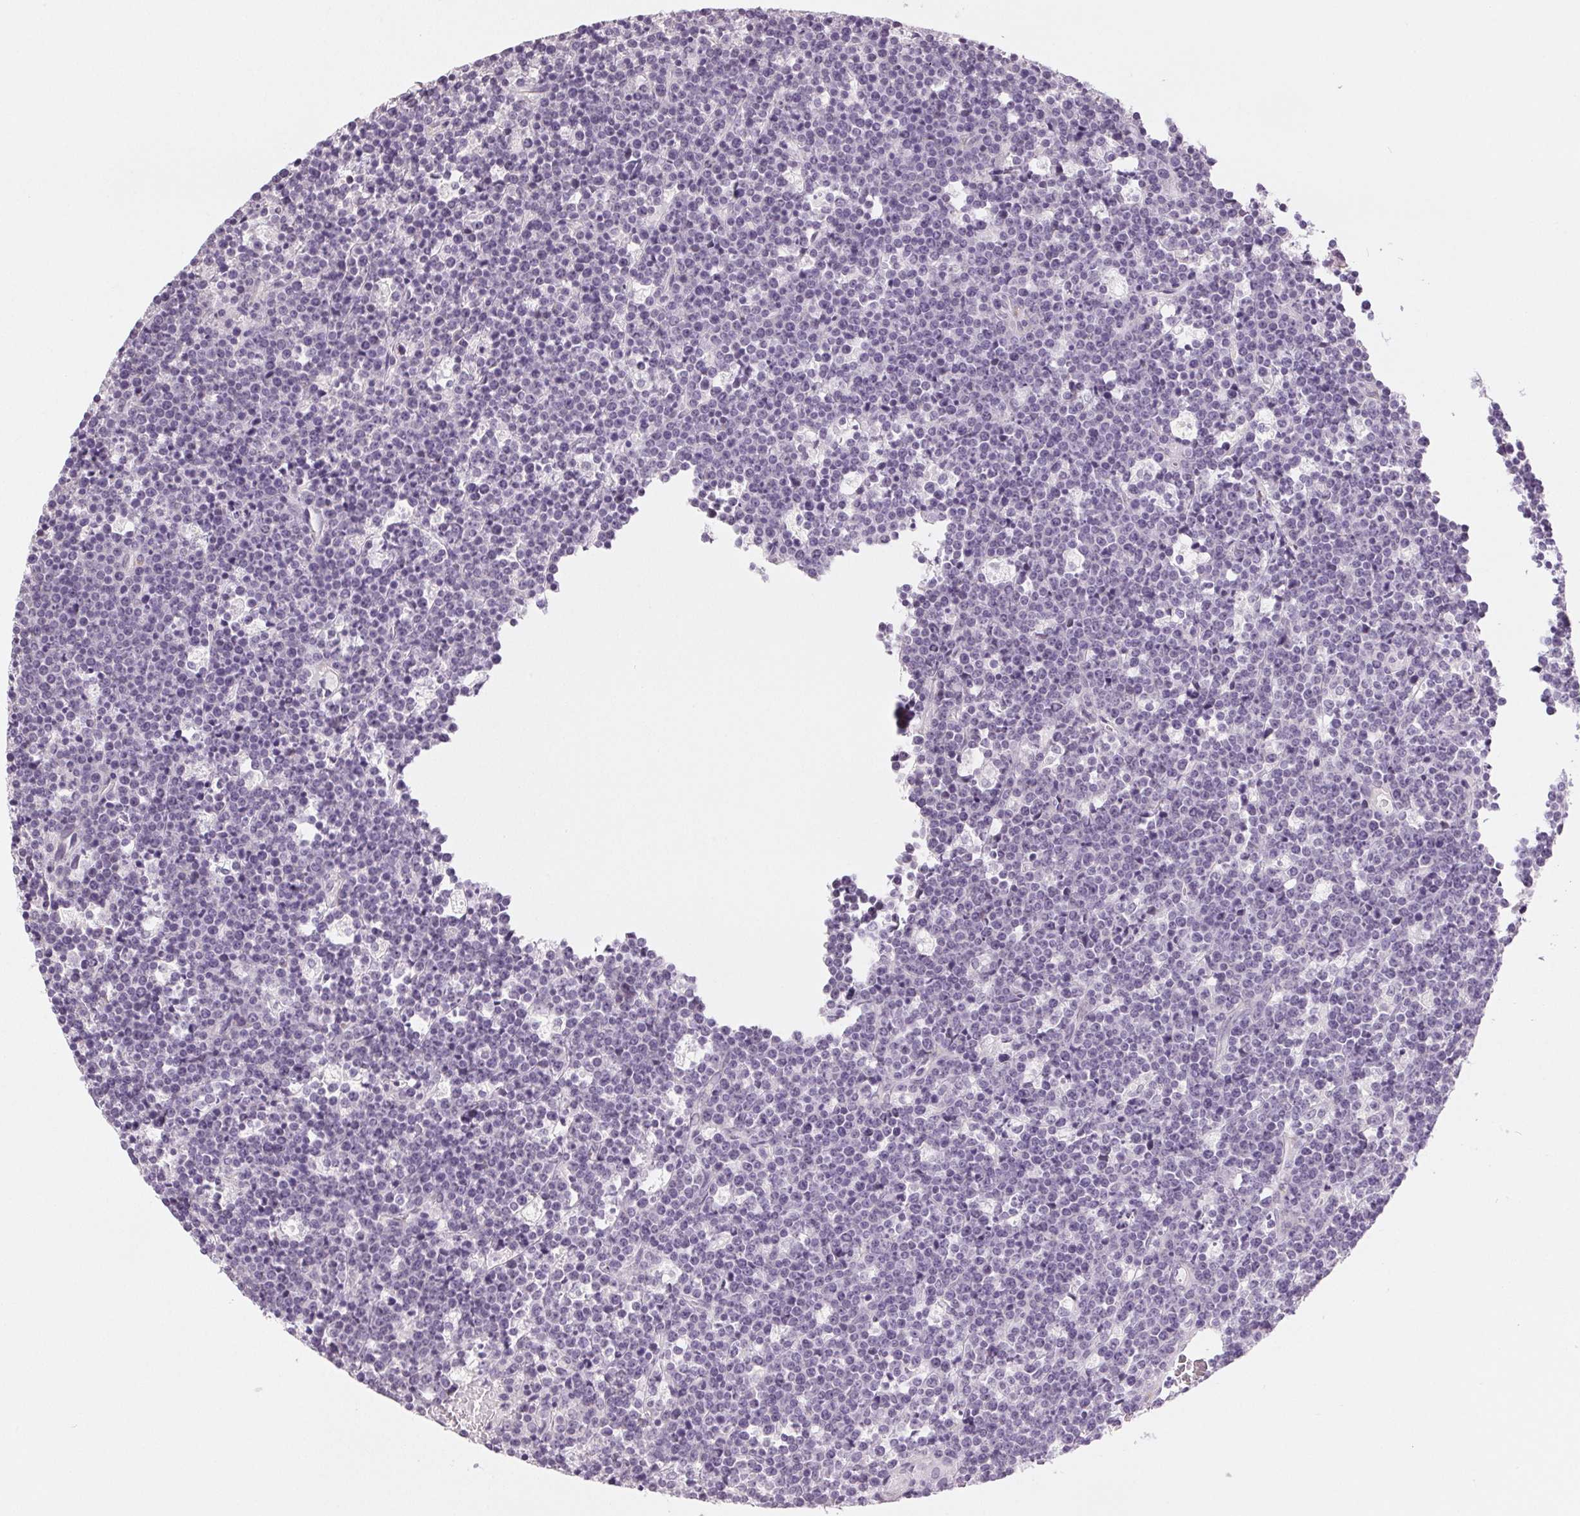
{"staining": {"intensity": "negative", "quantity": "none", "location": "none"}, "tissue": "lymphoma", "cell_type": "Tumor cells", "image_type": "cancer", "snomed": [{"axis": "morphology", "description": "Malignant lymphoma, non-Hodgkin's type, High grade"}, {"axis": "topography", "description": "Ovary"}], "caption": "A micrograph of lymphoma stained for a protein reveals no brown staining in tumor cells.", "gene": "DNAJC6", "patient": {"sex": "female", "age": 56}}